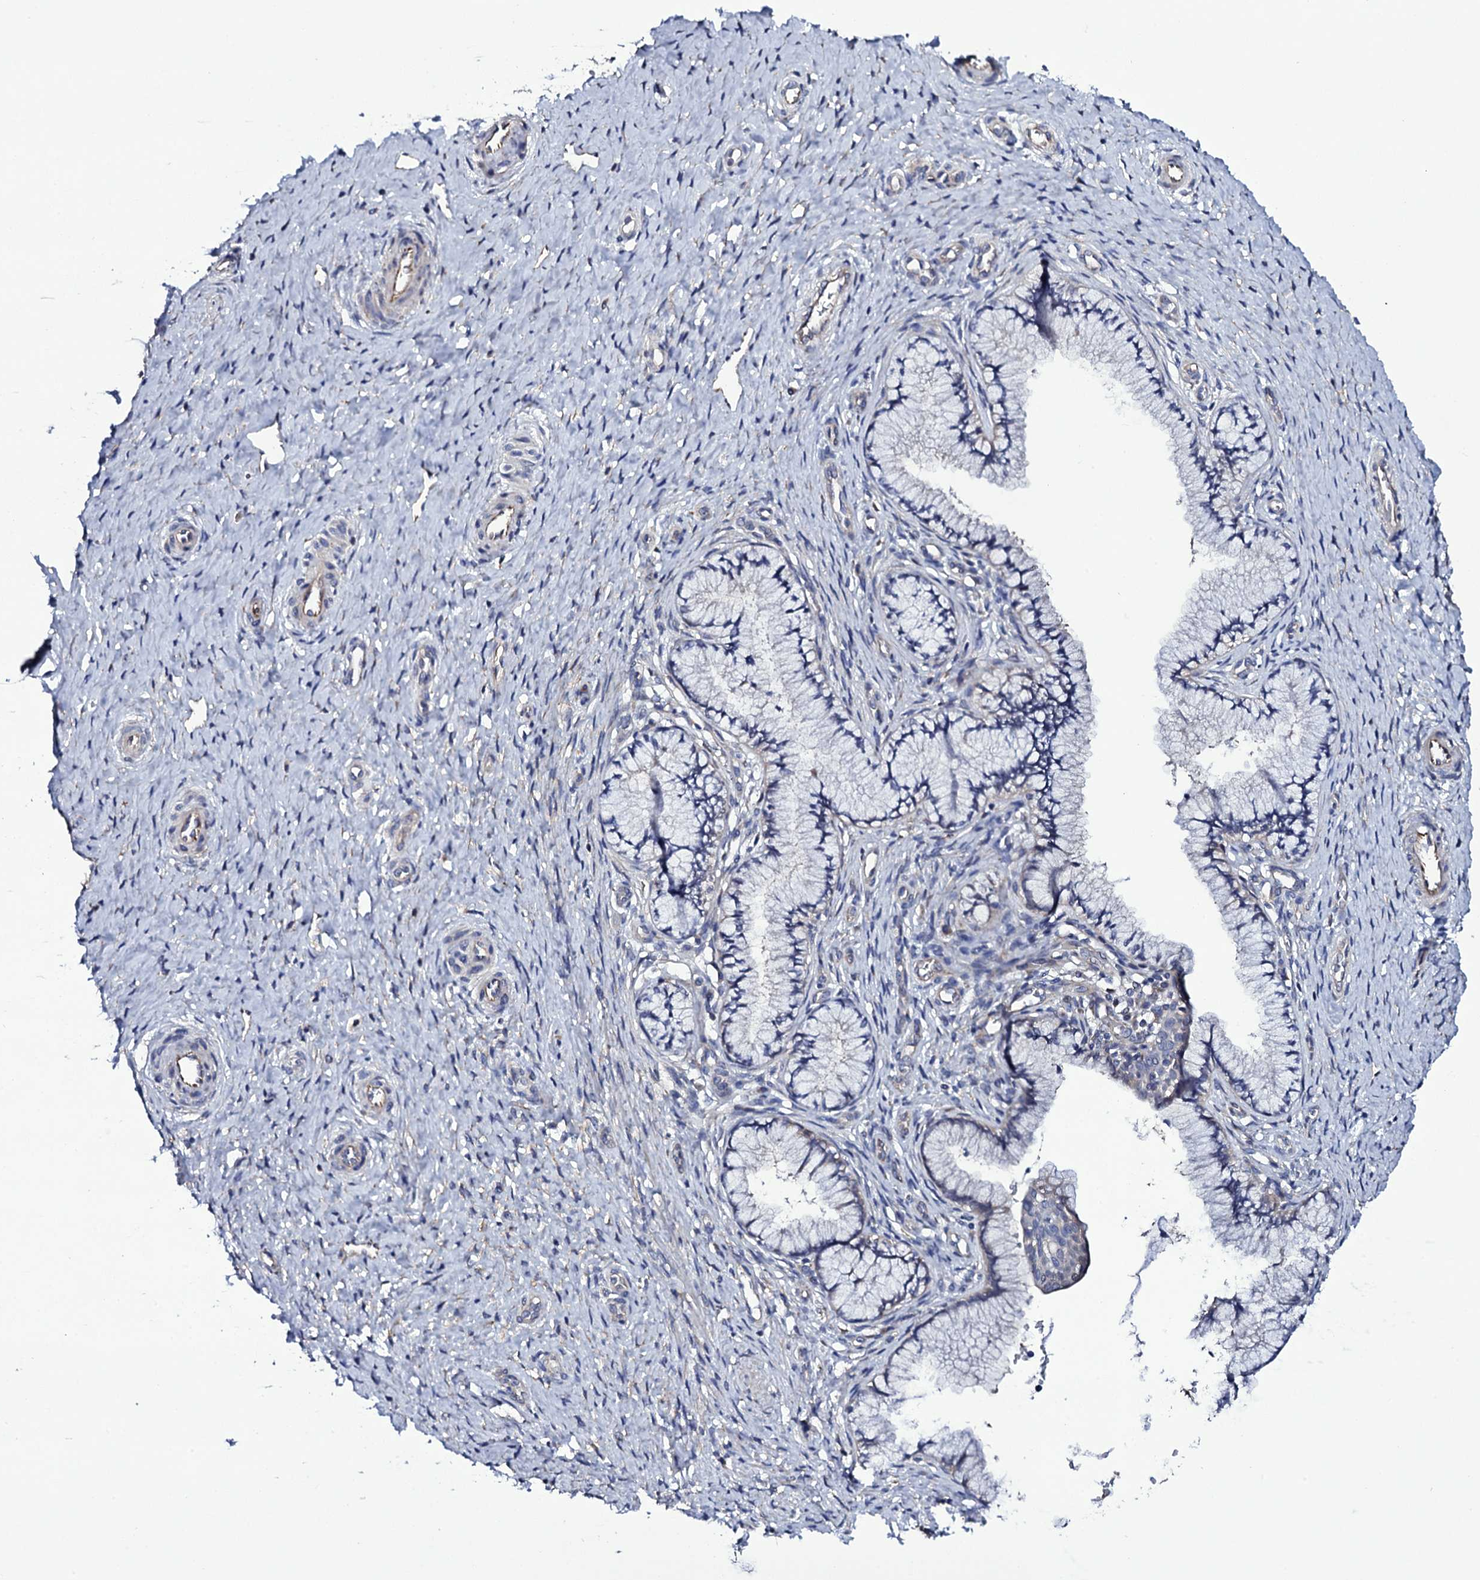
{"staining": {"intensity": "negative", "quantity": "none", "location": "none"}, "tissue": "cervix", "cell_type": "Glandular cells", "image_type": "normal", "snomed": [{"axis": "morphology", "description": "Normal tissue, NOS"}, {"axis": "topography", "description": "Cervix"}], "caption": "A high-resolution micrograph shows IHC staining of unremarkable cervix, which shows no significant expression in glandular cells.", "gene": "BCL2L14", "patient": {"sex": "female", "age": 36}}